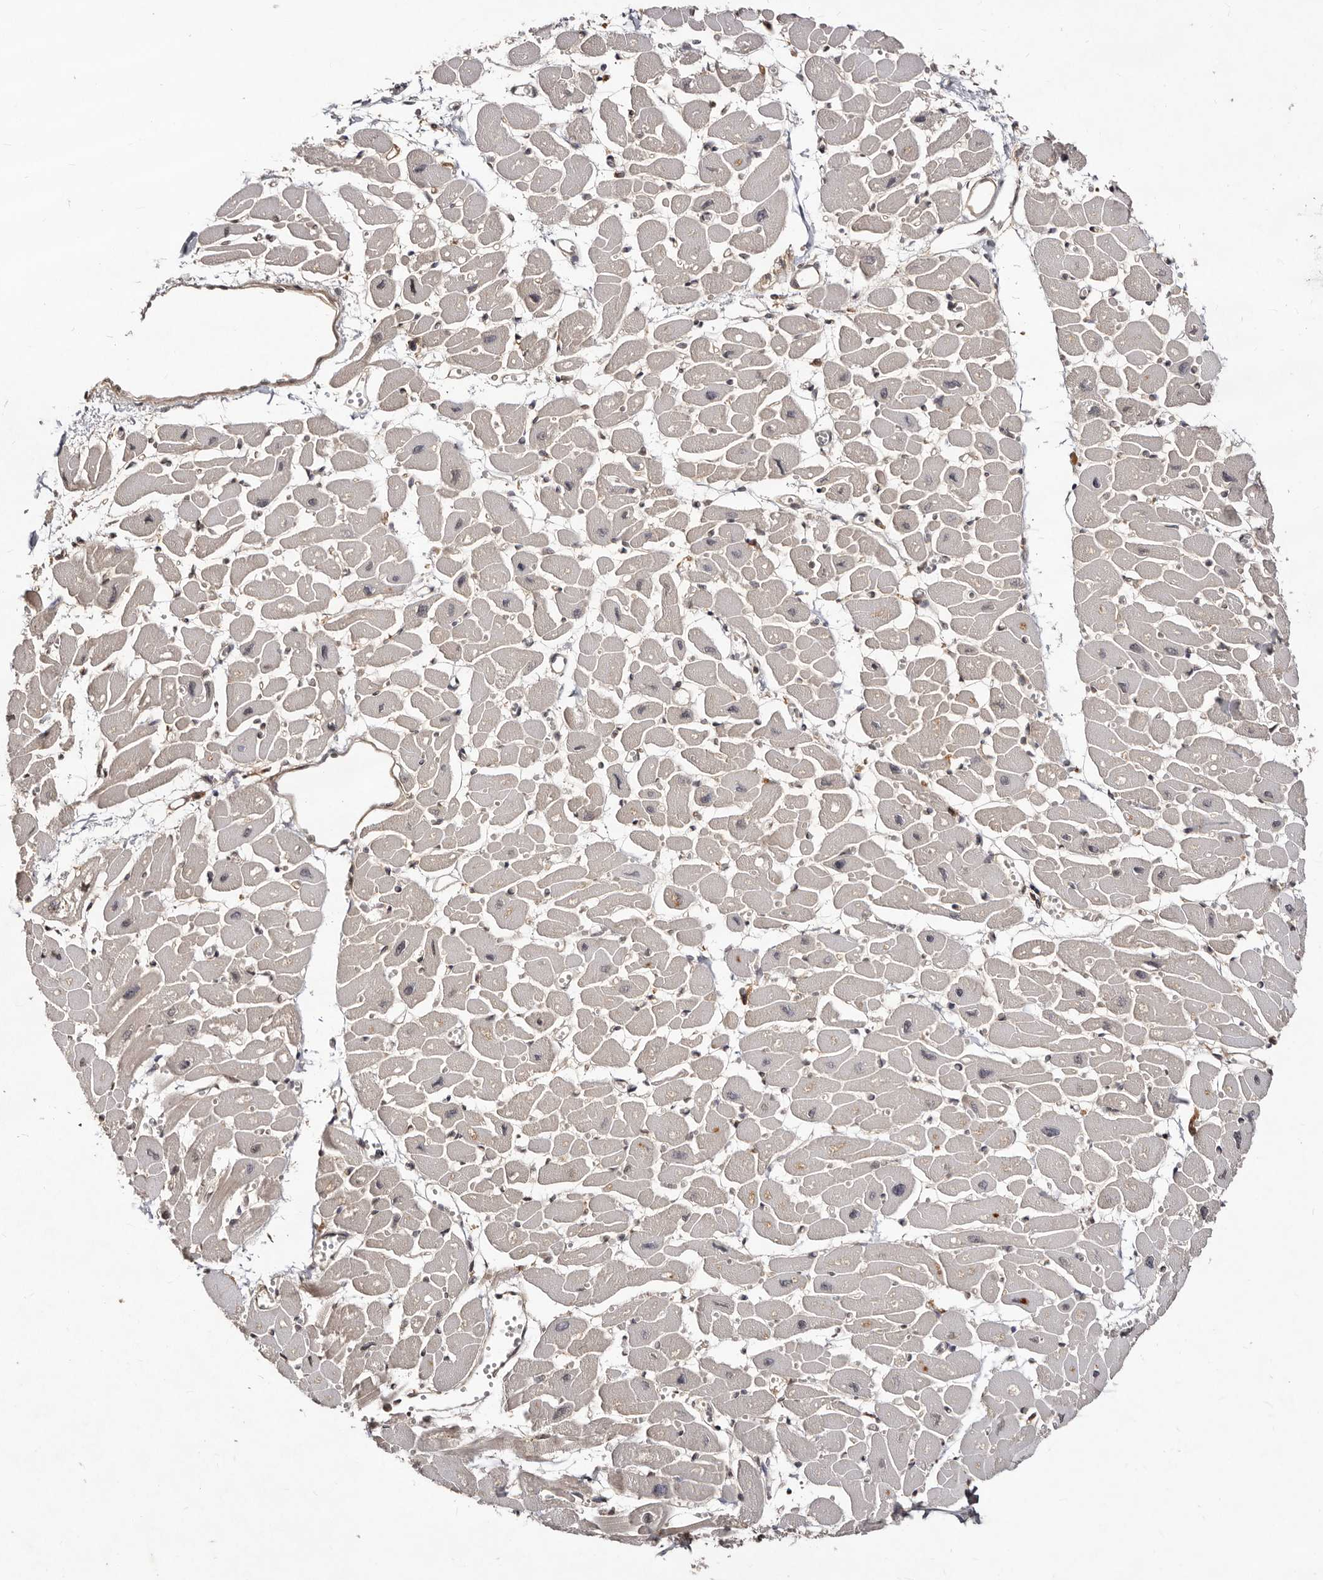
{"staining": {"intensity": "weak", "quantity": "25%-75%", "location": "cytoplasmic/membranous"}, "tissue": "heart muscle", "cell_type": "Cardiomyocytes", "image_type": "normal", "snomed": [{"axis": "morphology", "description": "Normal tissue, NOS"}, {"axis": "topography", "description": "Heart"}], "caption": "Cardiomyocytes demonstrate weak cytoplasmic/membranous expression in approximately 25%-75% of cells in benign heart muscle. (Stains: DAB (3,3'-diaminobenzidine) in brown, nuclei in blue, Microscopy: brightfield microscopy at high magnification).", "gene": "LCORL", "patient": {"sex": "female", "age": 54}}